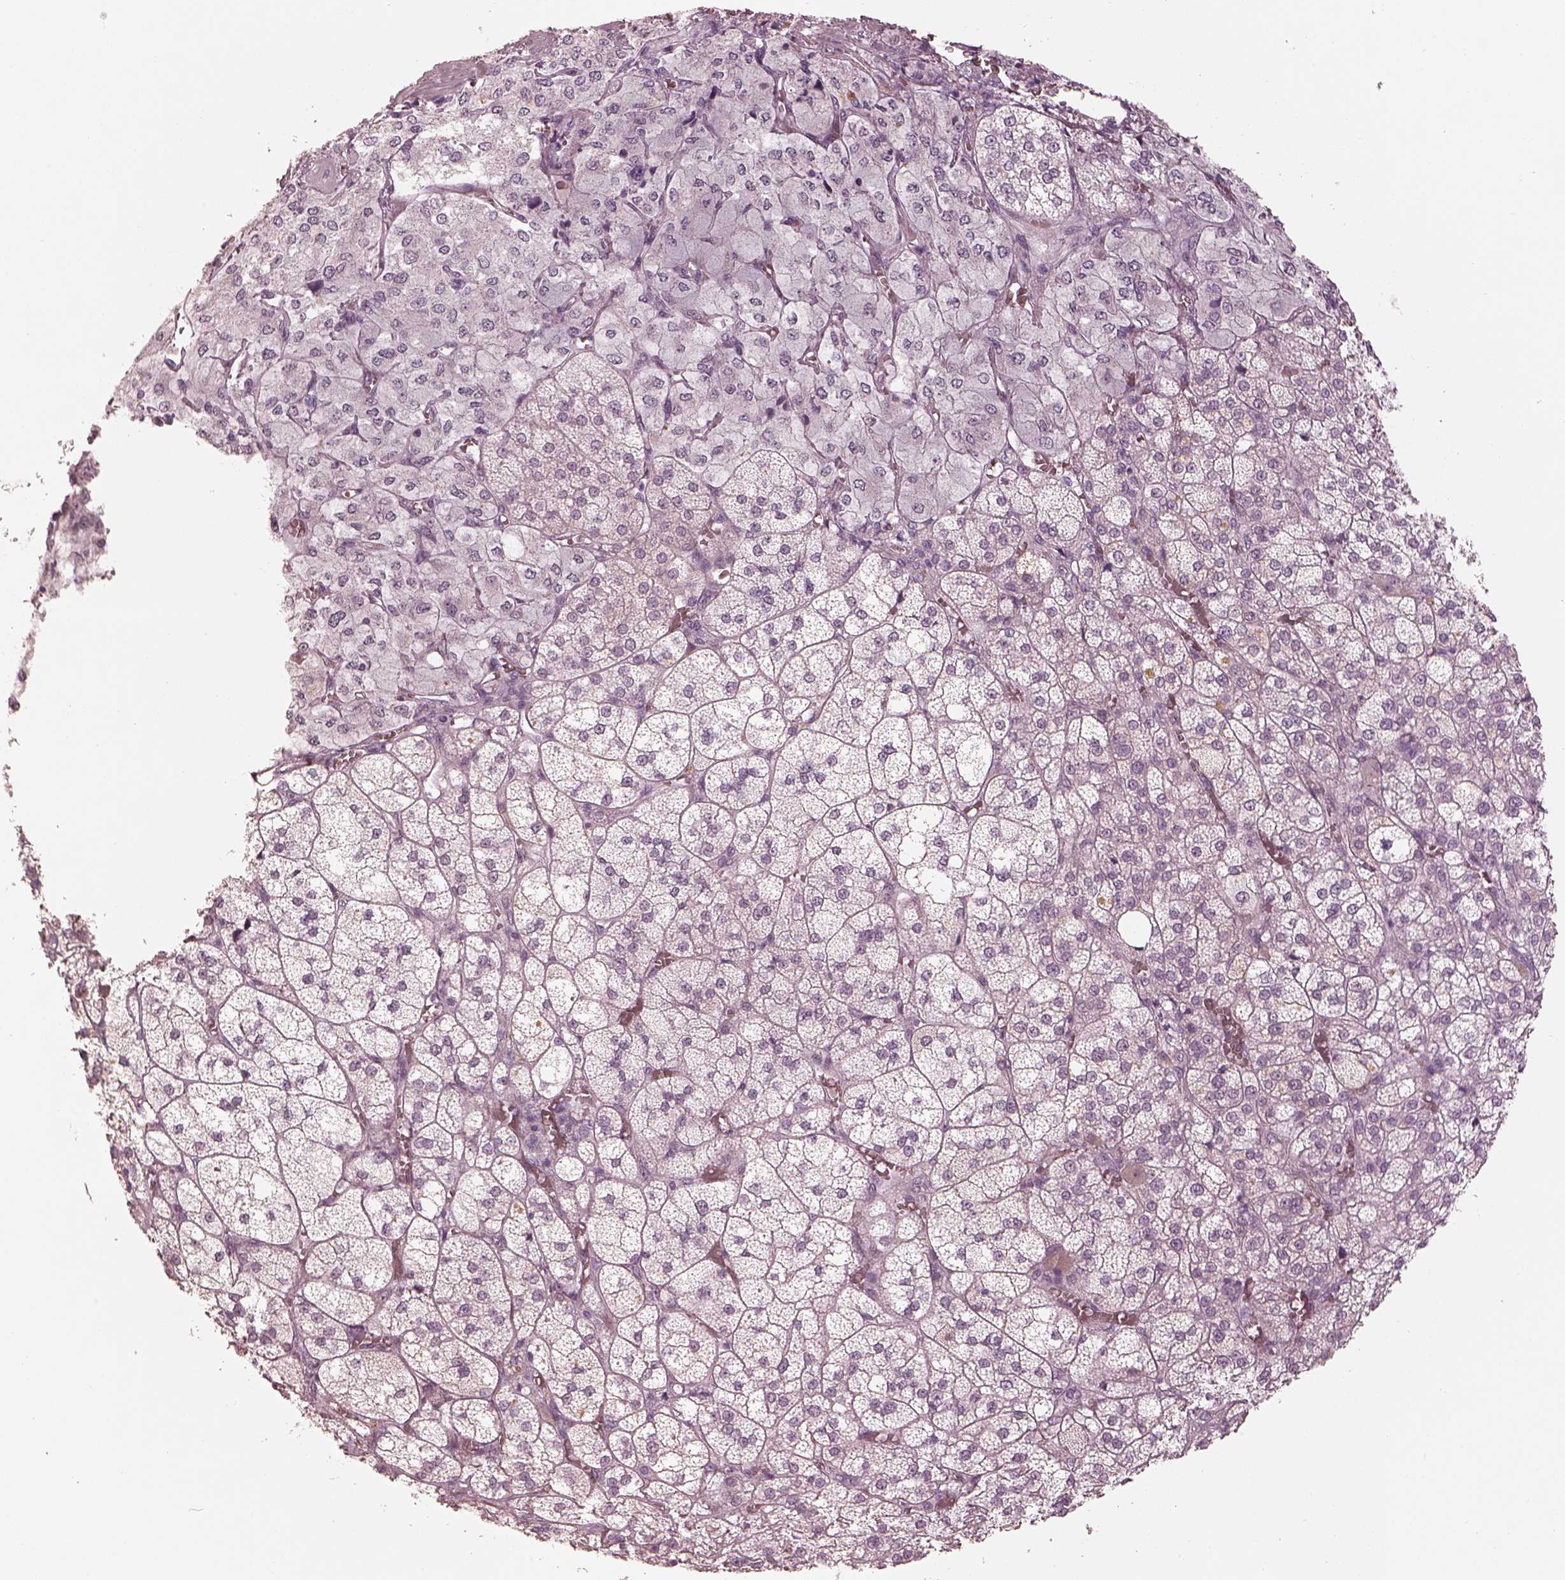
{"staining": {"intensity": "negative", "quantity": "none", "location": "none"}, "tissue": "adrenal gland", "cell_type": "Glandular cells", "image_type": "normal", "snomed": [{"axis": "morphology", "description": "Normal tissue, NOS"}, {"axis": "topography", "description": "Adrenal gland"}], "caption": "A micrograph of human adrenal gland is negative for staining in glandular cells.", "gene": "SPATA6L", "patient": {"sex": "female", "age": 60}}